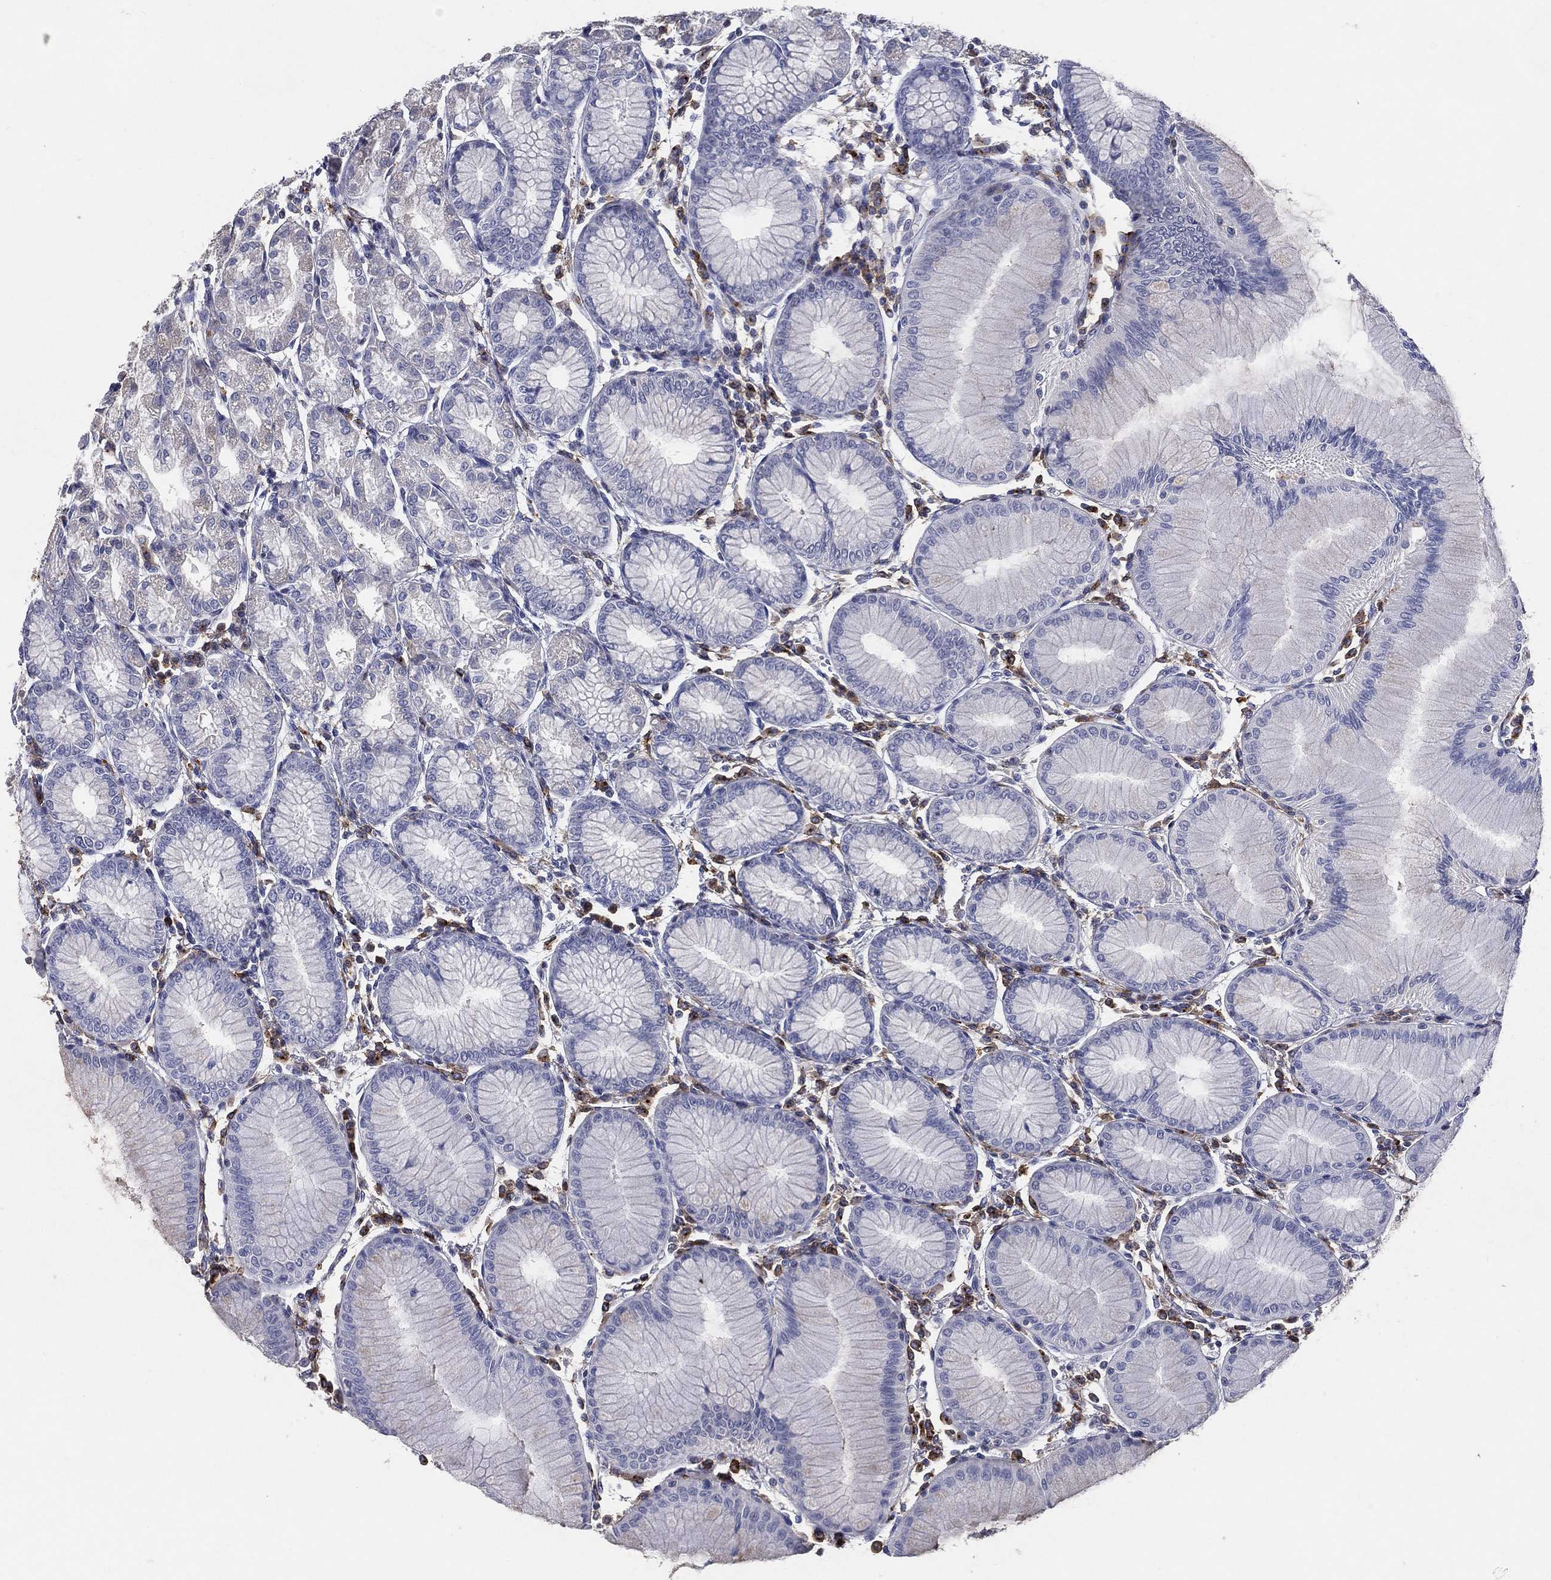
{"staining": {"intensity": "weak", "quantity": "<25%", "location": "cytoplasmic/membranous"}, "tissue": "stomach", "cell_type": "Glandular cells", "image_type": "normal", "snomed": [{"axis": "morphology", "description": "Normal tissue, NOS"}, {"axis": "topography", "description": "Stomach"}], "caption": "Immunohistochemistry (IHC) image of unremarkable stomach: stomach stained with DAB exhibits no significant protein positivity in glandular cells. (DAB (3,3'-diaminobenzidine) IHC visualized using brightfield microscopy, high magnification).", "gene": "EVI2B", "patient": {"sex": "female", "age": 57}}